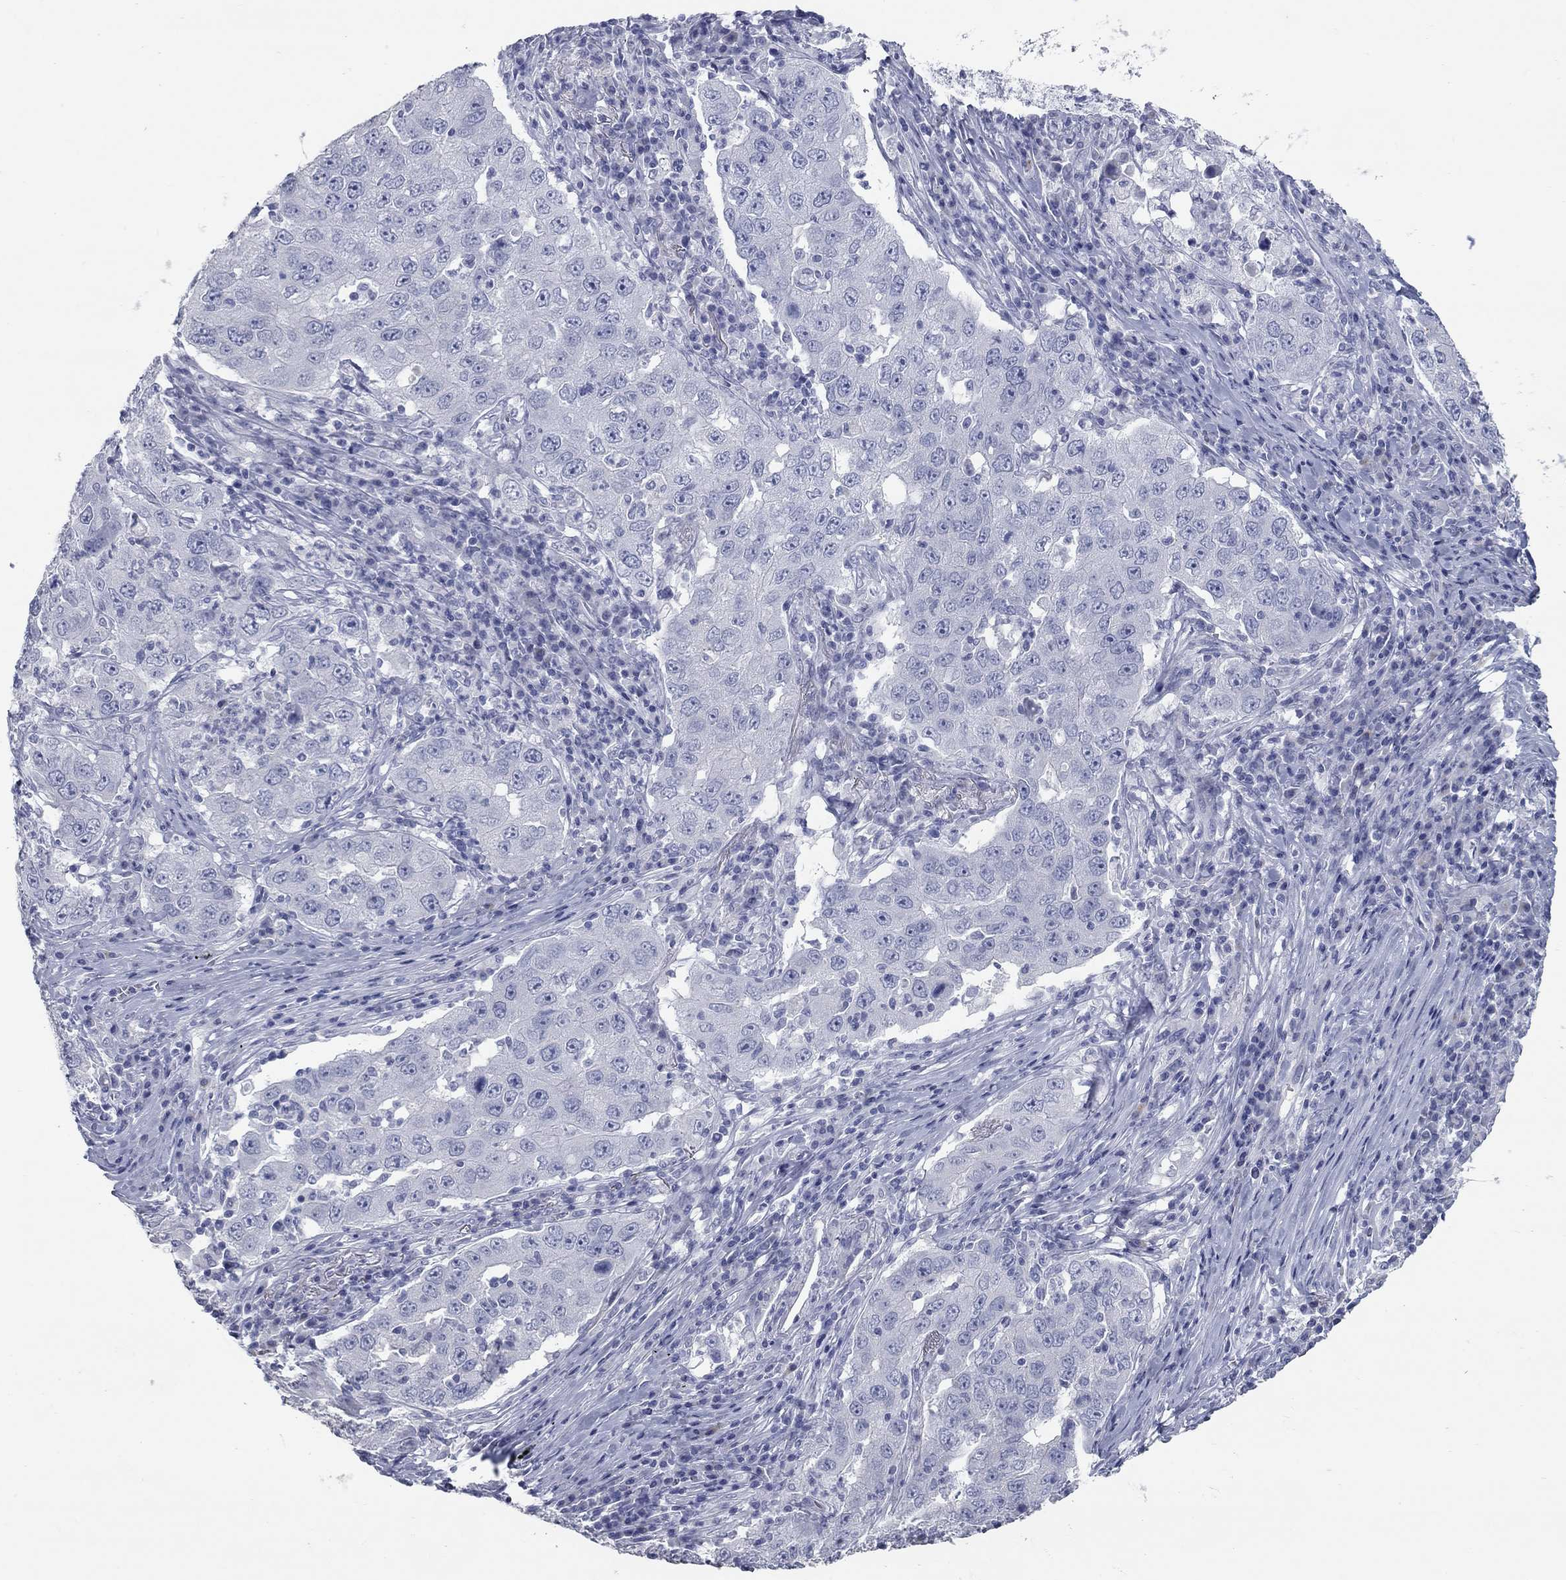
{"staining": {"intensity": "negative", "quantity": "none", "location": "none"}, "tissue": "lung cancer", "cell_type": "Tumor cells", "image_type": "cancer", "snomed": [{"axis": "morphology", "description": "Adenocarcinoma, NOS"}, {"axis": "topography", "description": "Lung"}], "caption": "Immunohistochemical staining of lung cancer displays no significant expression in tumor cells. Brightfield microscopy of immunohistochemistry (IHC) stained with DAB (3,3'-diaminobenzidine) (brown) and hematoxylin (blue), captured at high magnification.", "gene": "TAC1", "patient": {"sex": "male", "age": 73}}